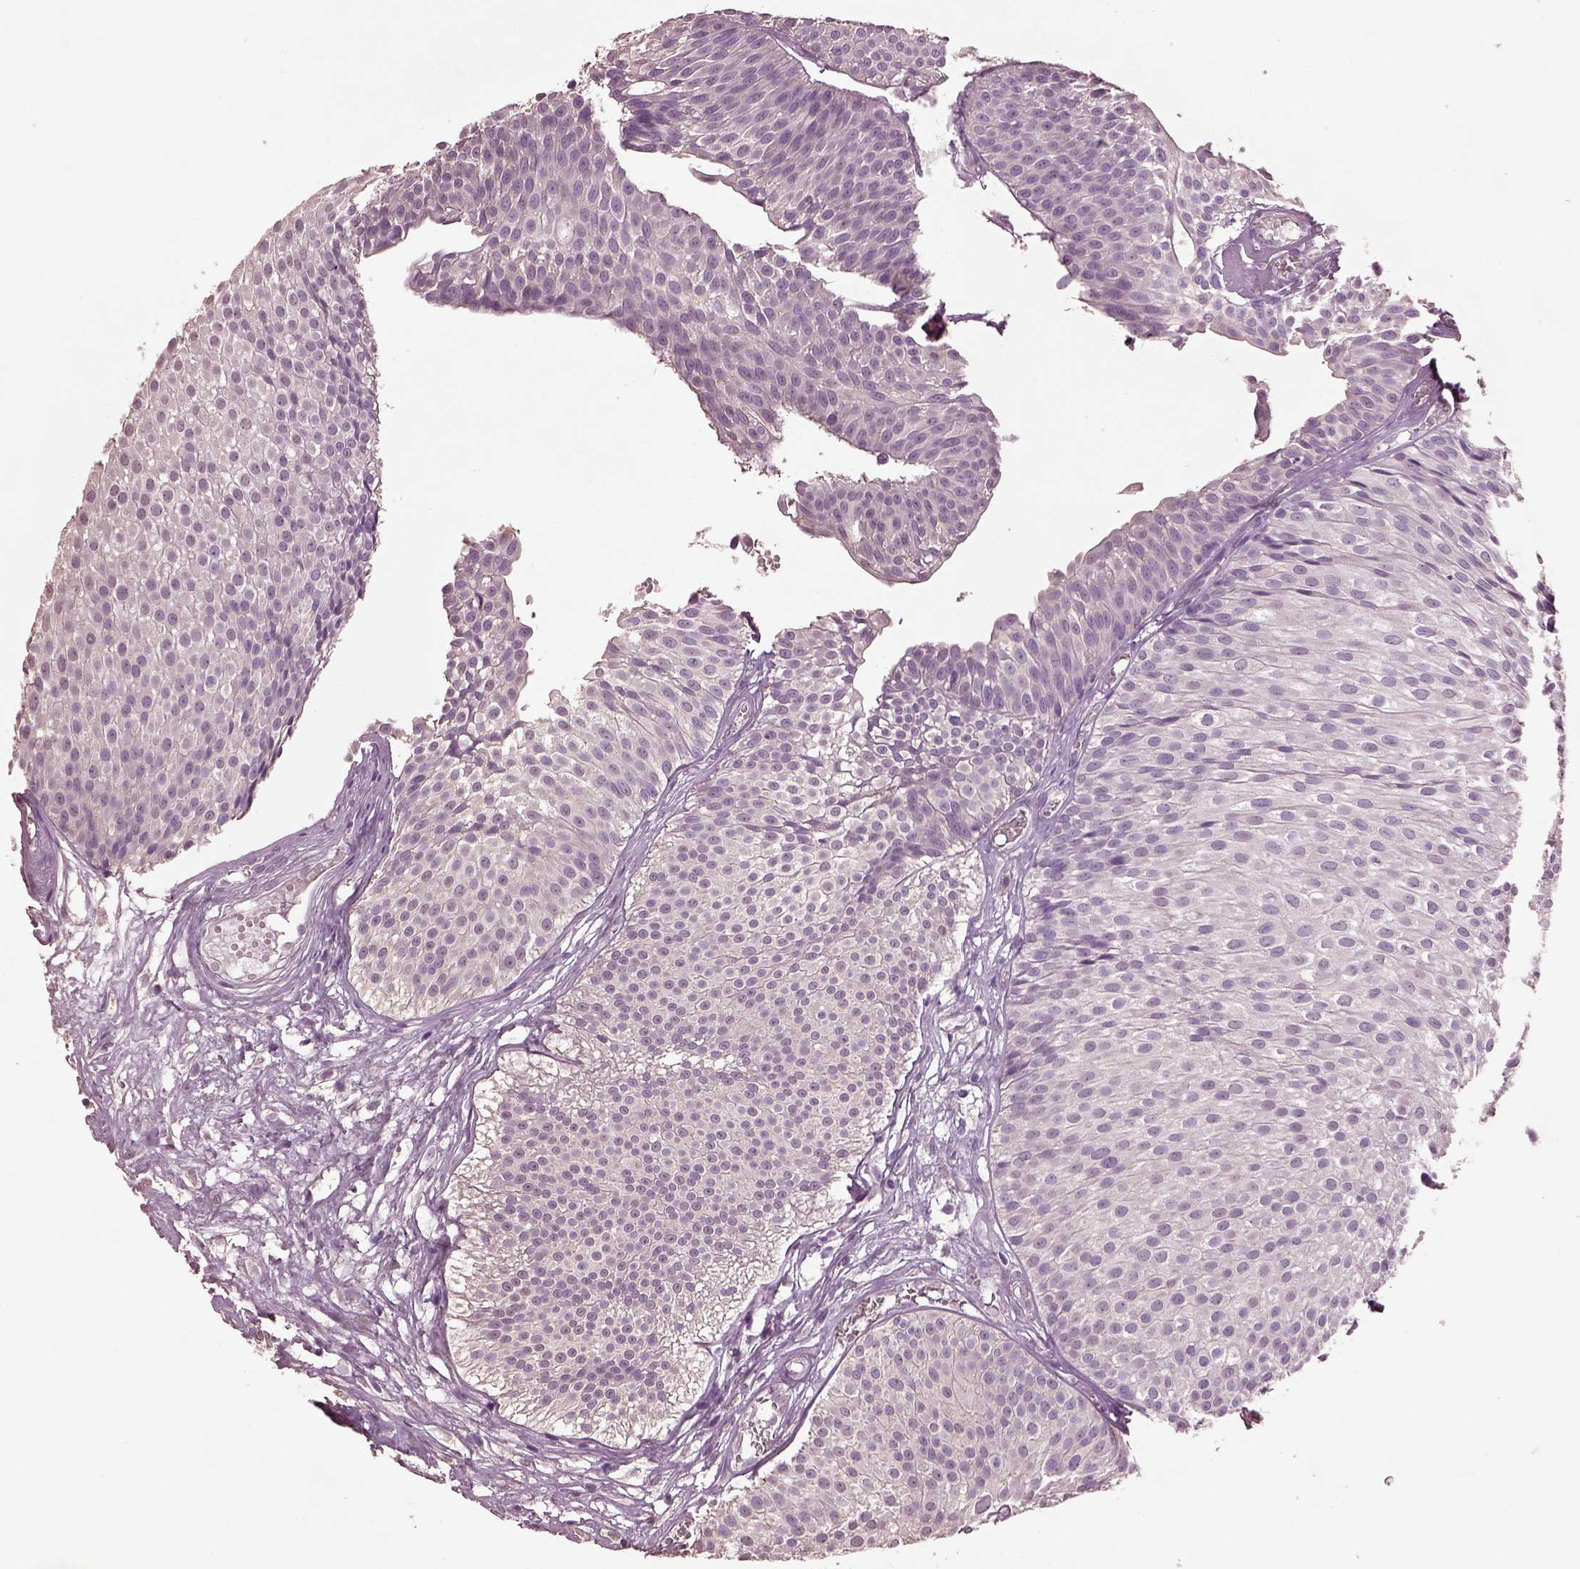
{"staining": {"intensity": "negative", "quantity": "none", "location": "none"}, "tissue": "urothelial cancer", "cell_type": "Tumor cells", "image_type": "cancer", "snomed": [{"axis": "morphology", "description": "Urothelial carcinoma, Low grade"}, {"axis": "topography", "description": "Urinary bladder"}], "caption": "Tumor cells show no significant positivity in low-grade urothelial carcinoma.", "gene": "KCNIP3", "patient": {"sex": "male", "age": 63}}